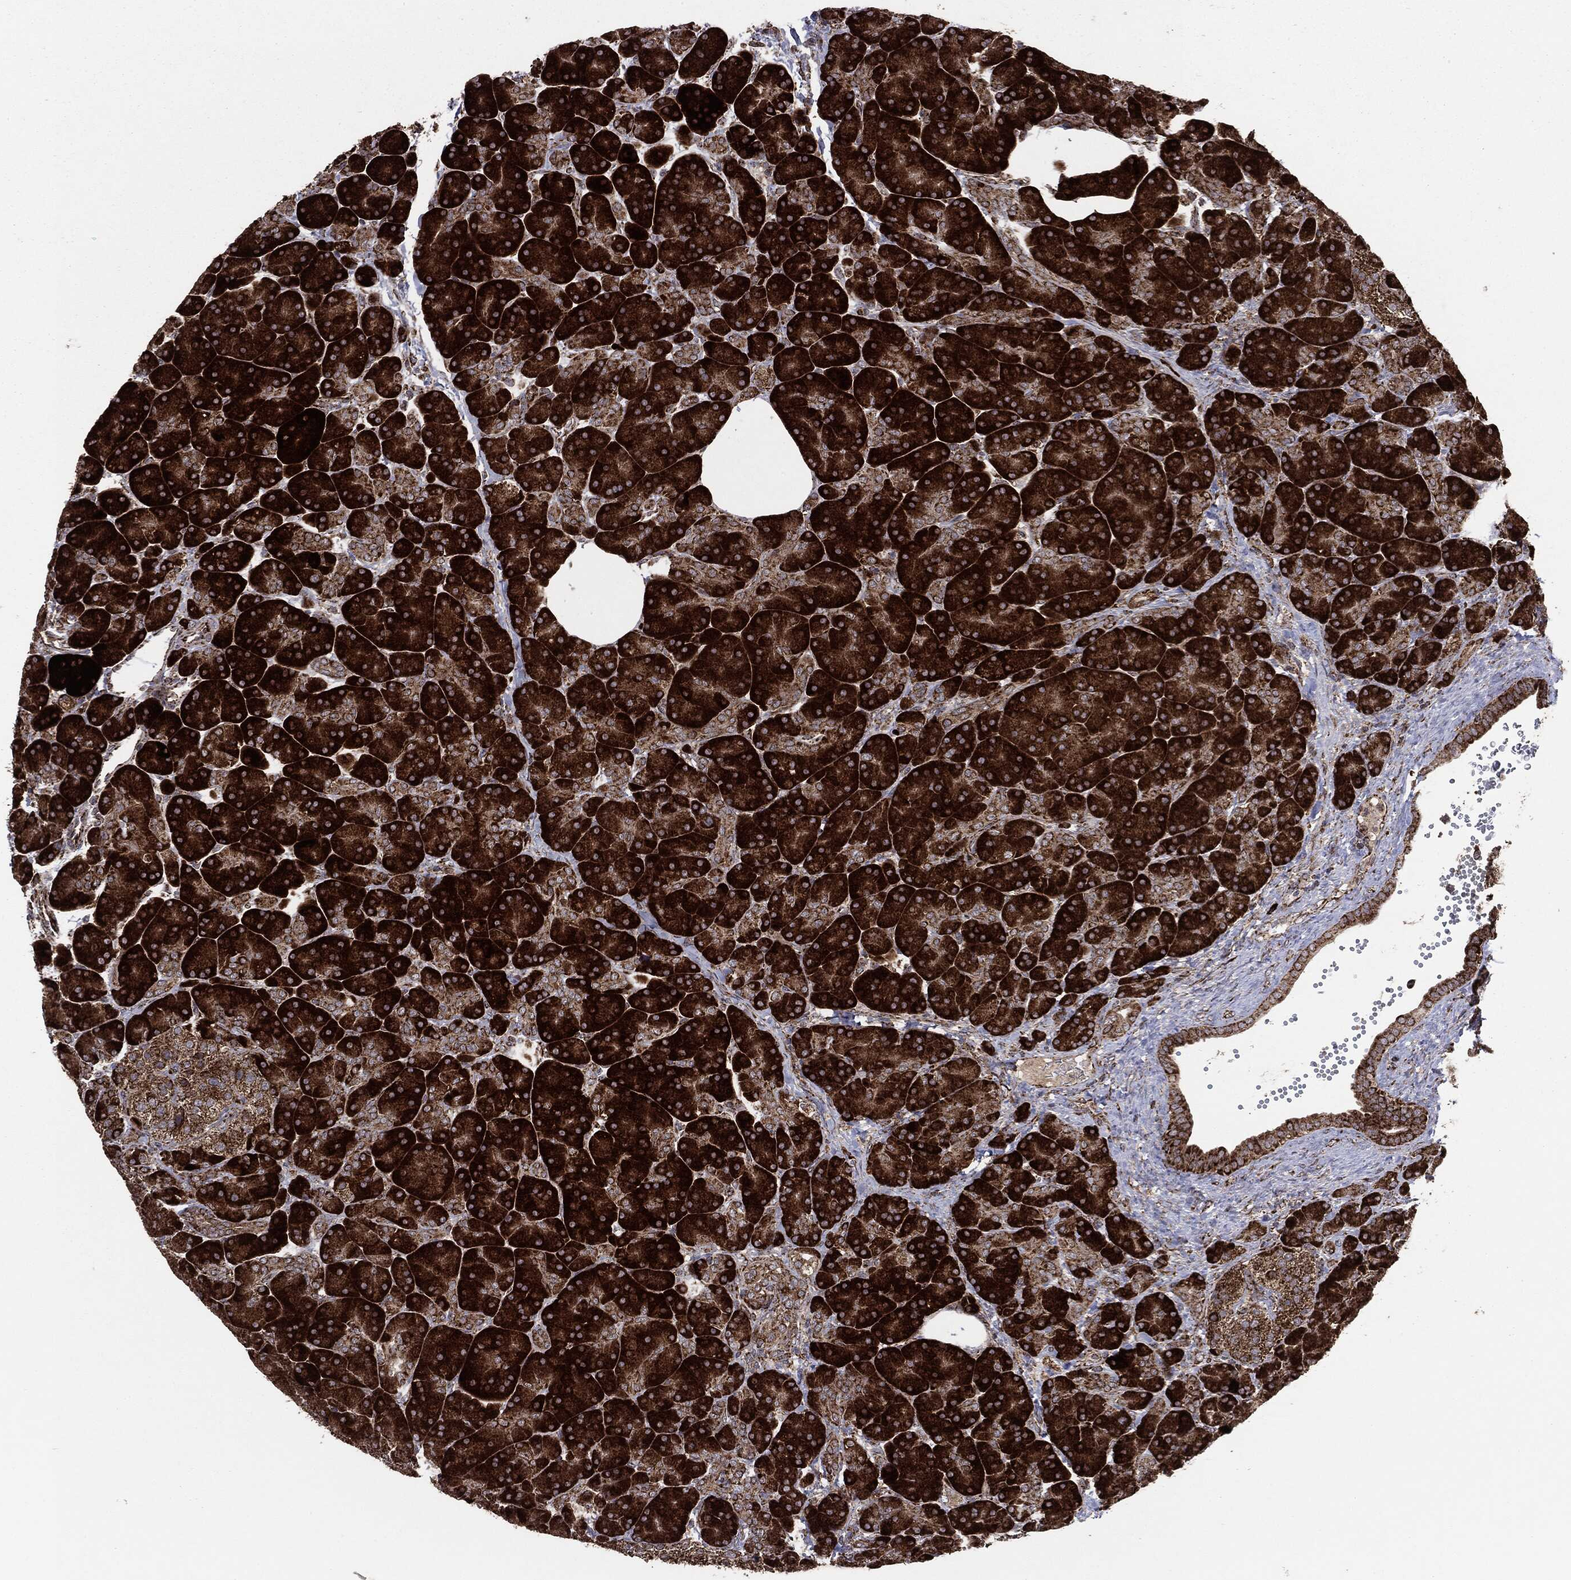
{"staining": {"intensity": "strong", "quantity": ">75%", "location": "cytoplasmic/membranous"}, "tissue": "pancreas", "cell_type": "Exocrine glandular cells", "image_type": "normal", "snomed": [{"axis": "morphology", "description": "Normal tissue, NOS"}, {"axis": "topography", "description": "Pancreas"}], "caption": "Pancreas stained for a protein demonstrates strong cytoplasmic/membranous positivity in exocrine glandular cells.", "gene": "MAP2K1", "patient": {"sex": "female", "age": 63}}